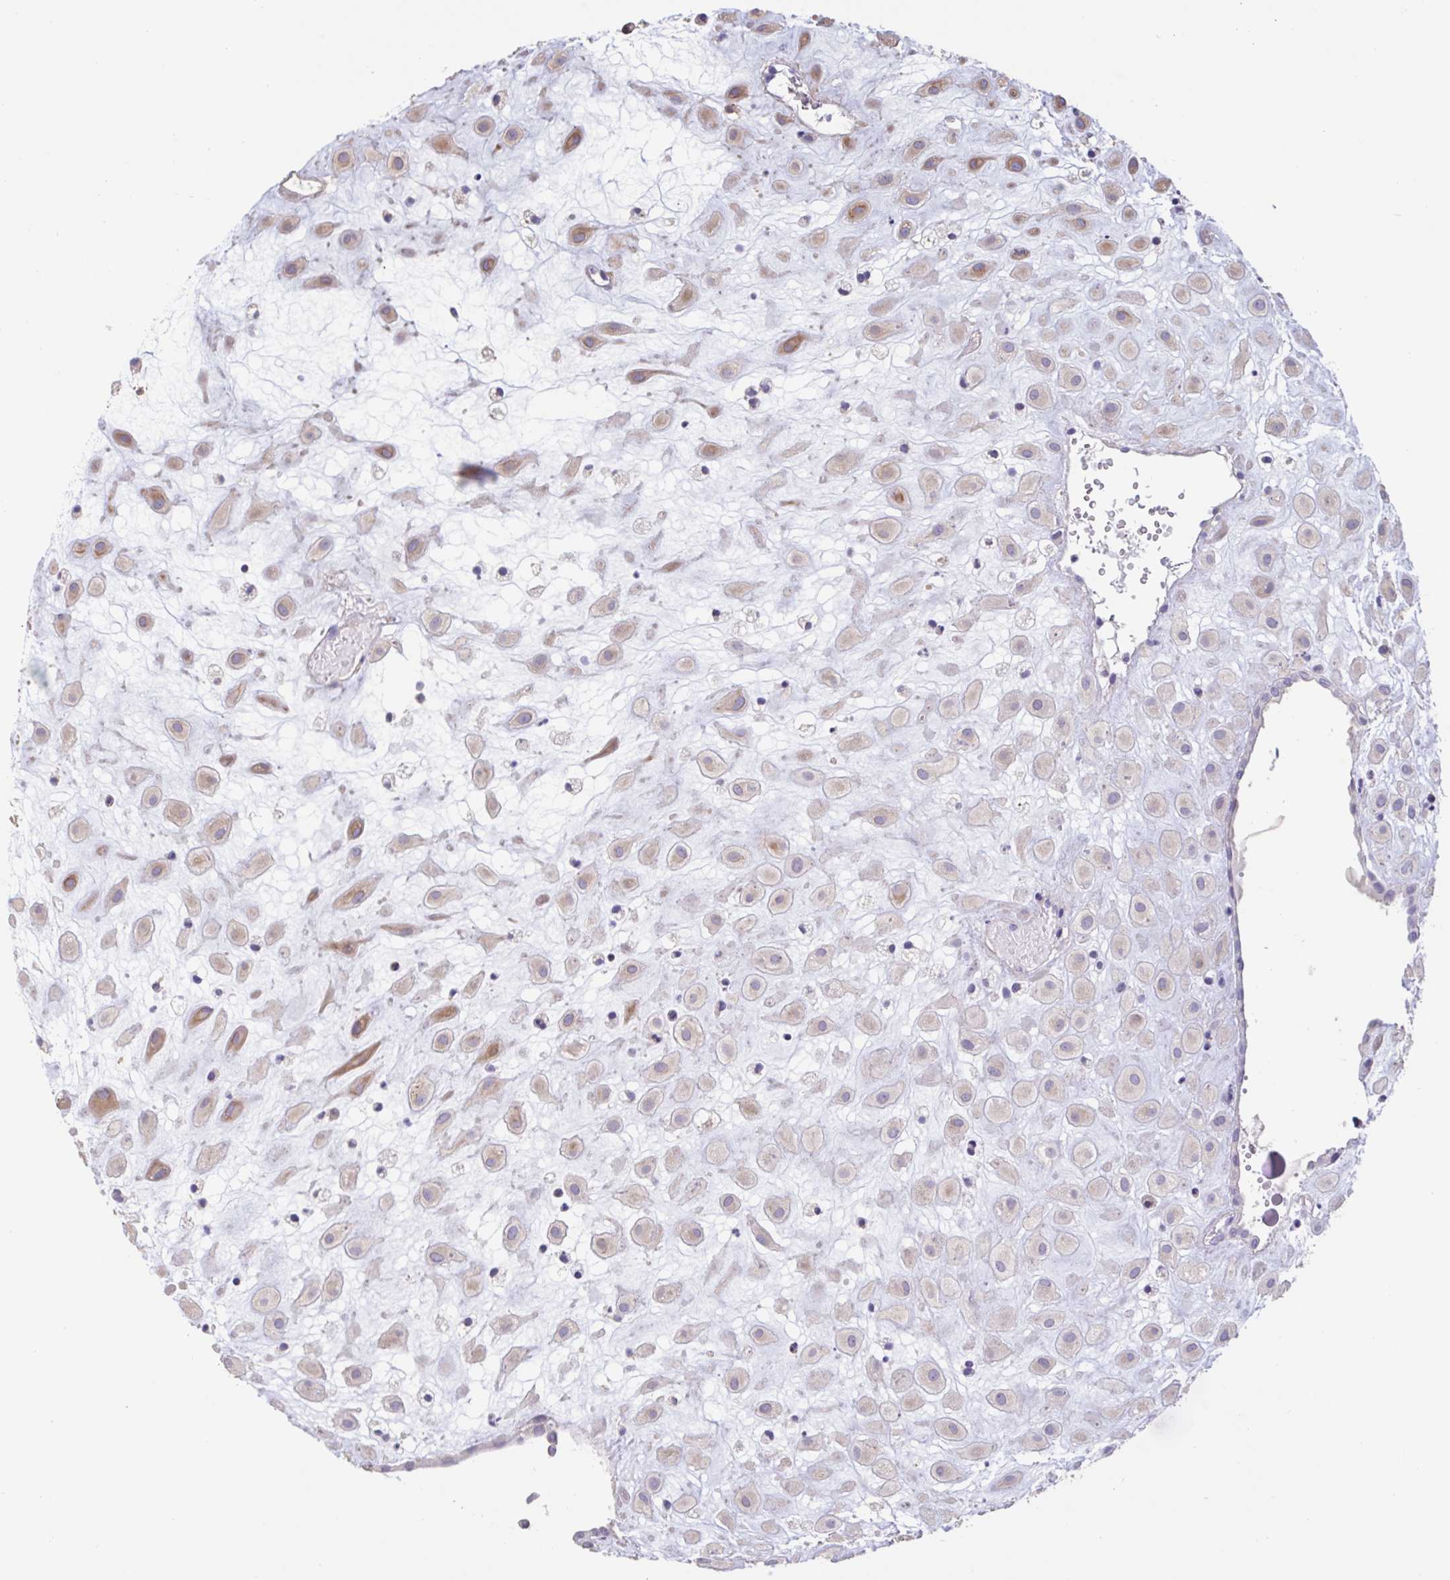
{"staining": {"intensity": "moderate", "quantity": "25%-75%", "location": "cytoplasmic/membranous"}, "tissue": "placenta", "cell_type": "Decidual cells", "image_type": "normal", "snomed": [{"axis": "morphology", "description": "Normal tissue, NOS"}, {"axis": "topography", "description": "Placenta"}], "caption": "The image exhibits a brown stain indicating the presence of a protein in the cytoplasmic/membranous of decidual cells in placenta. (IHC, brightfield microscopy, high magnification).", "gene": "CHMP5", "patient": {"sex": "female", "age": 24}}